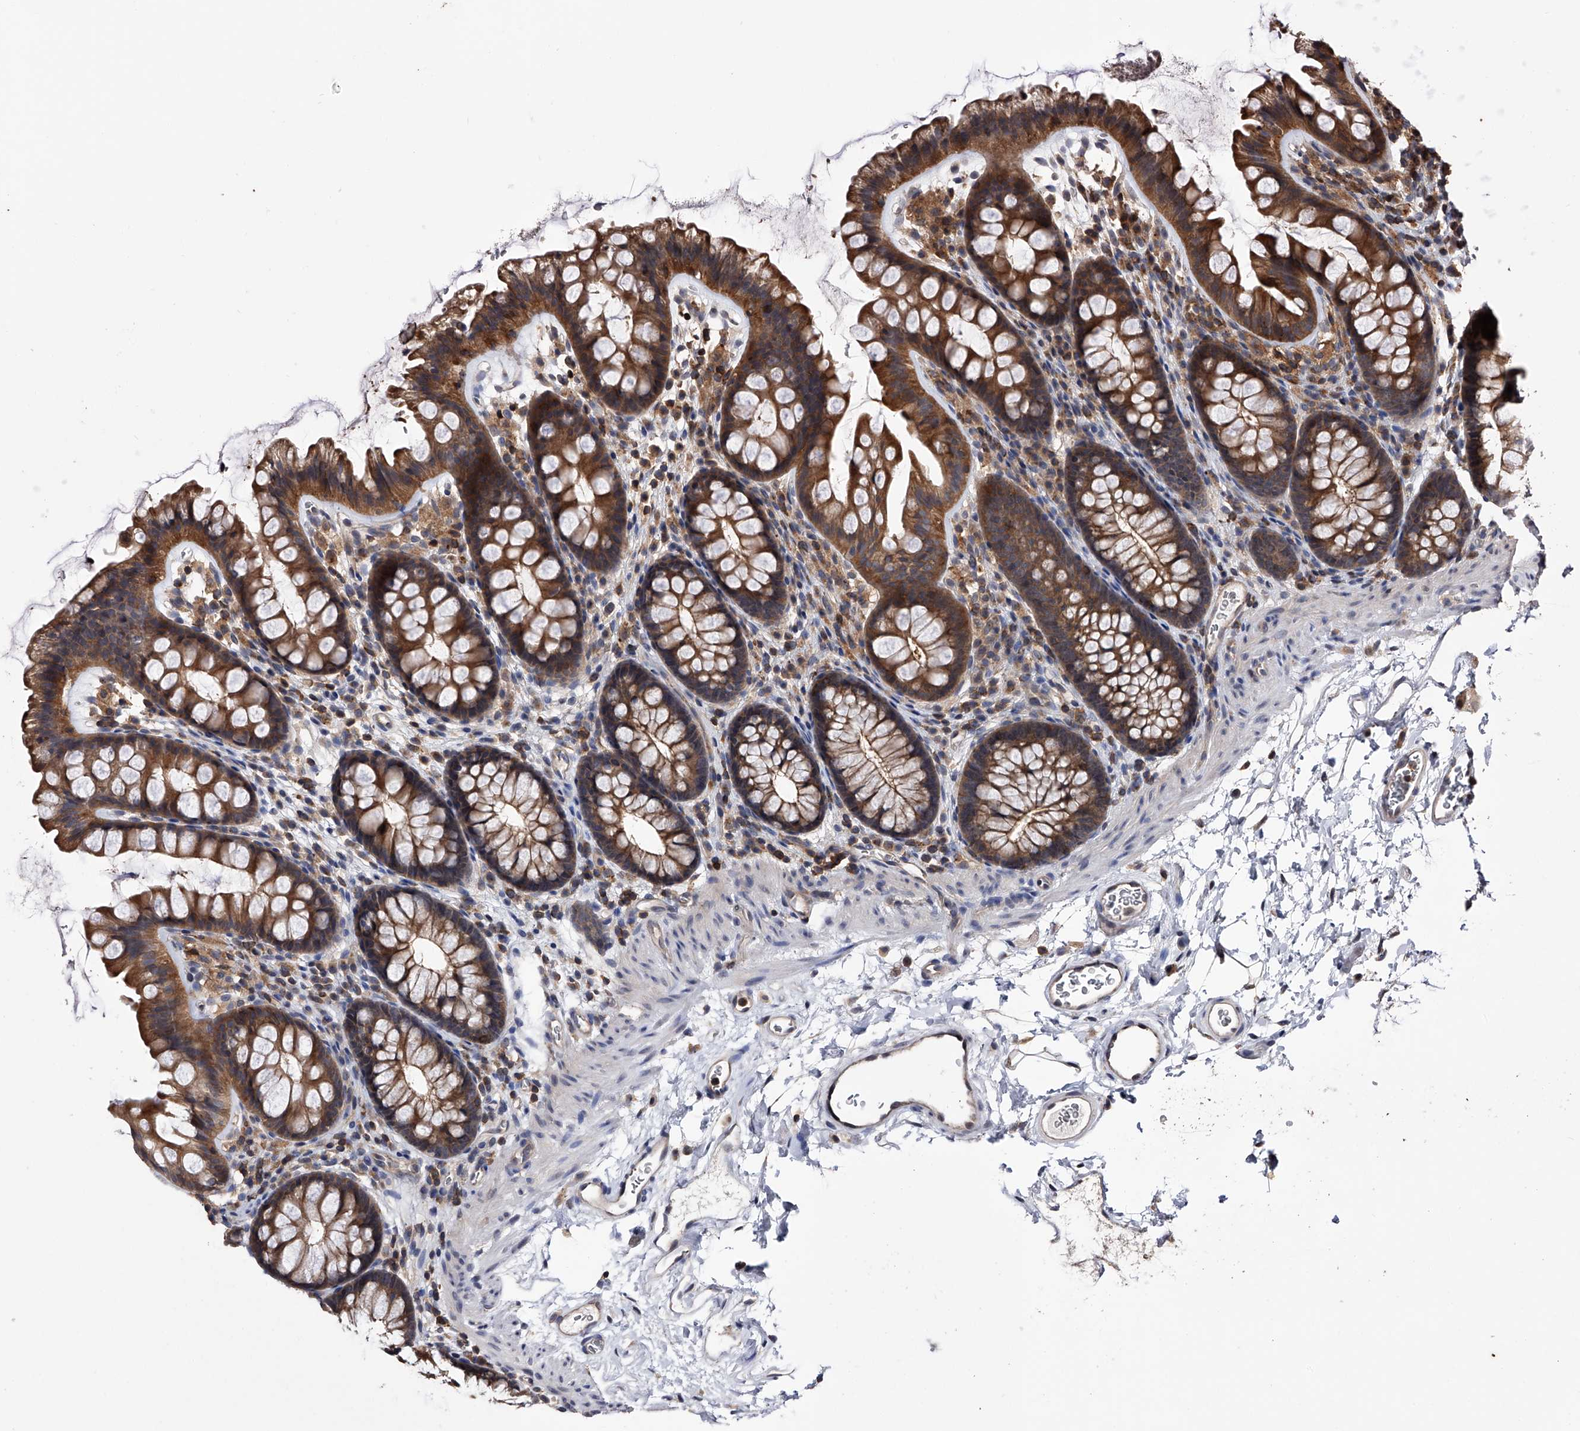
{"staining": {"intensity": "moderate", "quantity": ">75%", "location": "cytoplasmic/membranous"}, "tissue": "colon", "cell_type": "Endothelial cells", "image_type": "normal", "snomed": [{"axis": "morphology", "description": "Normal tissue, NOS"}, {"axis": "topography", "description": "Colon"}], "caption": "A medium amount of moderate cytoplasmic/membranous expression is identified in about >75% of endothelial cells in benign colon. (IHC, brightfield microscopy, high magnification).", "gene": "PAN3", "patient": {"sex": "female", "age": 62}}